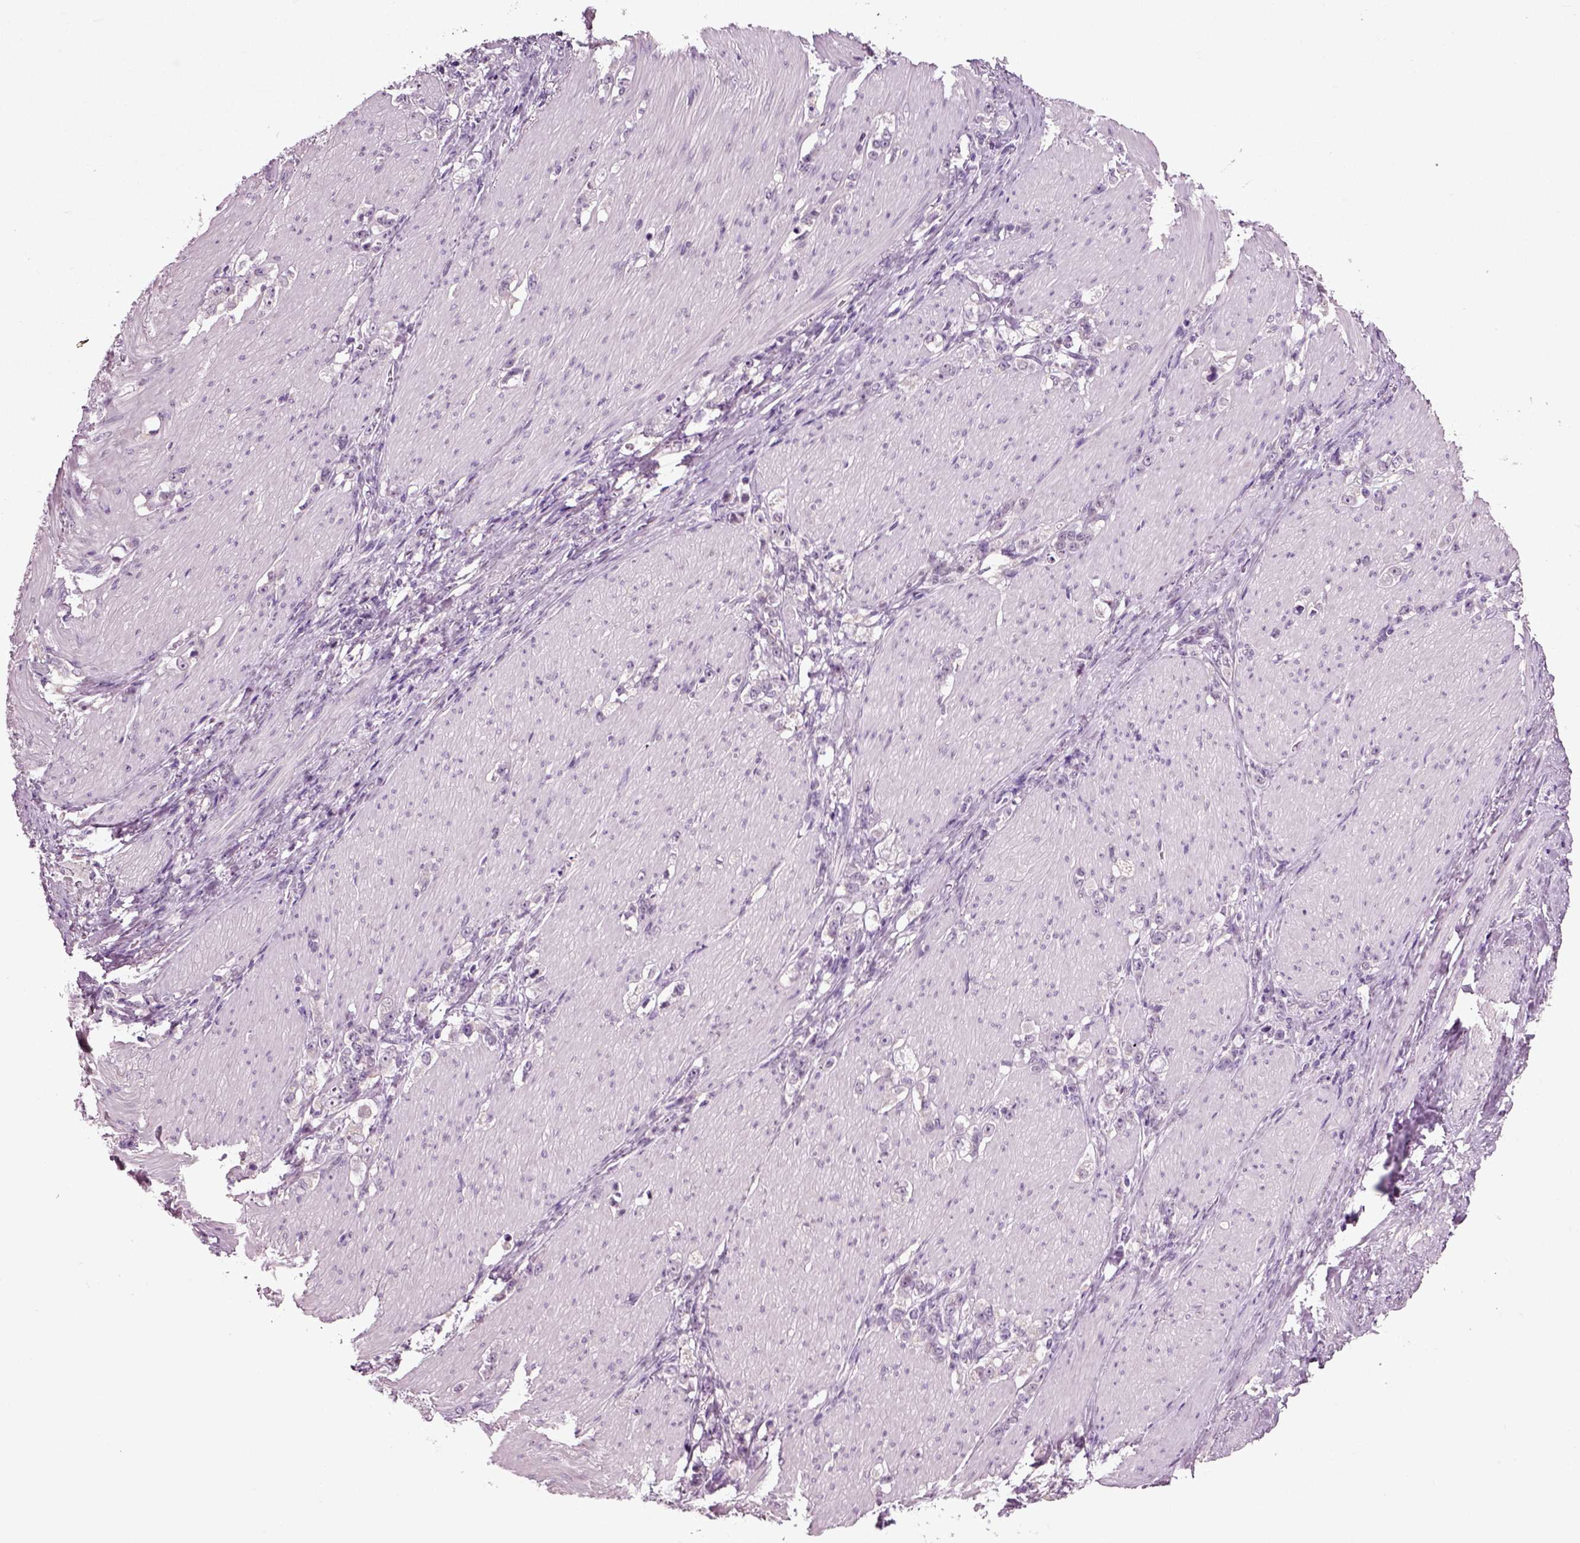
{"staining": {"intensity": "negative", "quantity": "none", "location": "none"}, "tissue": "stomach cancer", "cell_type": "Tumor cells", "image_type": "cancer", "snomed": [{"axis": "morphology", "description": "Adenocarcinoma, NOS"}, {"axis": "topography", "description": "Stomach, lower"}], "caption": "DAB (3,3'-diaminobenzidine) immunohistochemical staining of human adenocarcinoma (stomach) exhibits no significant staining in tumor cells.", "gene": "SPATA17", "patient": {"sex": "male", "age": 88}}